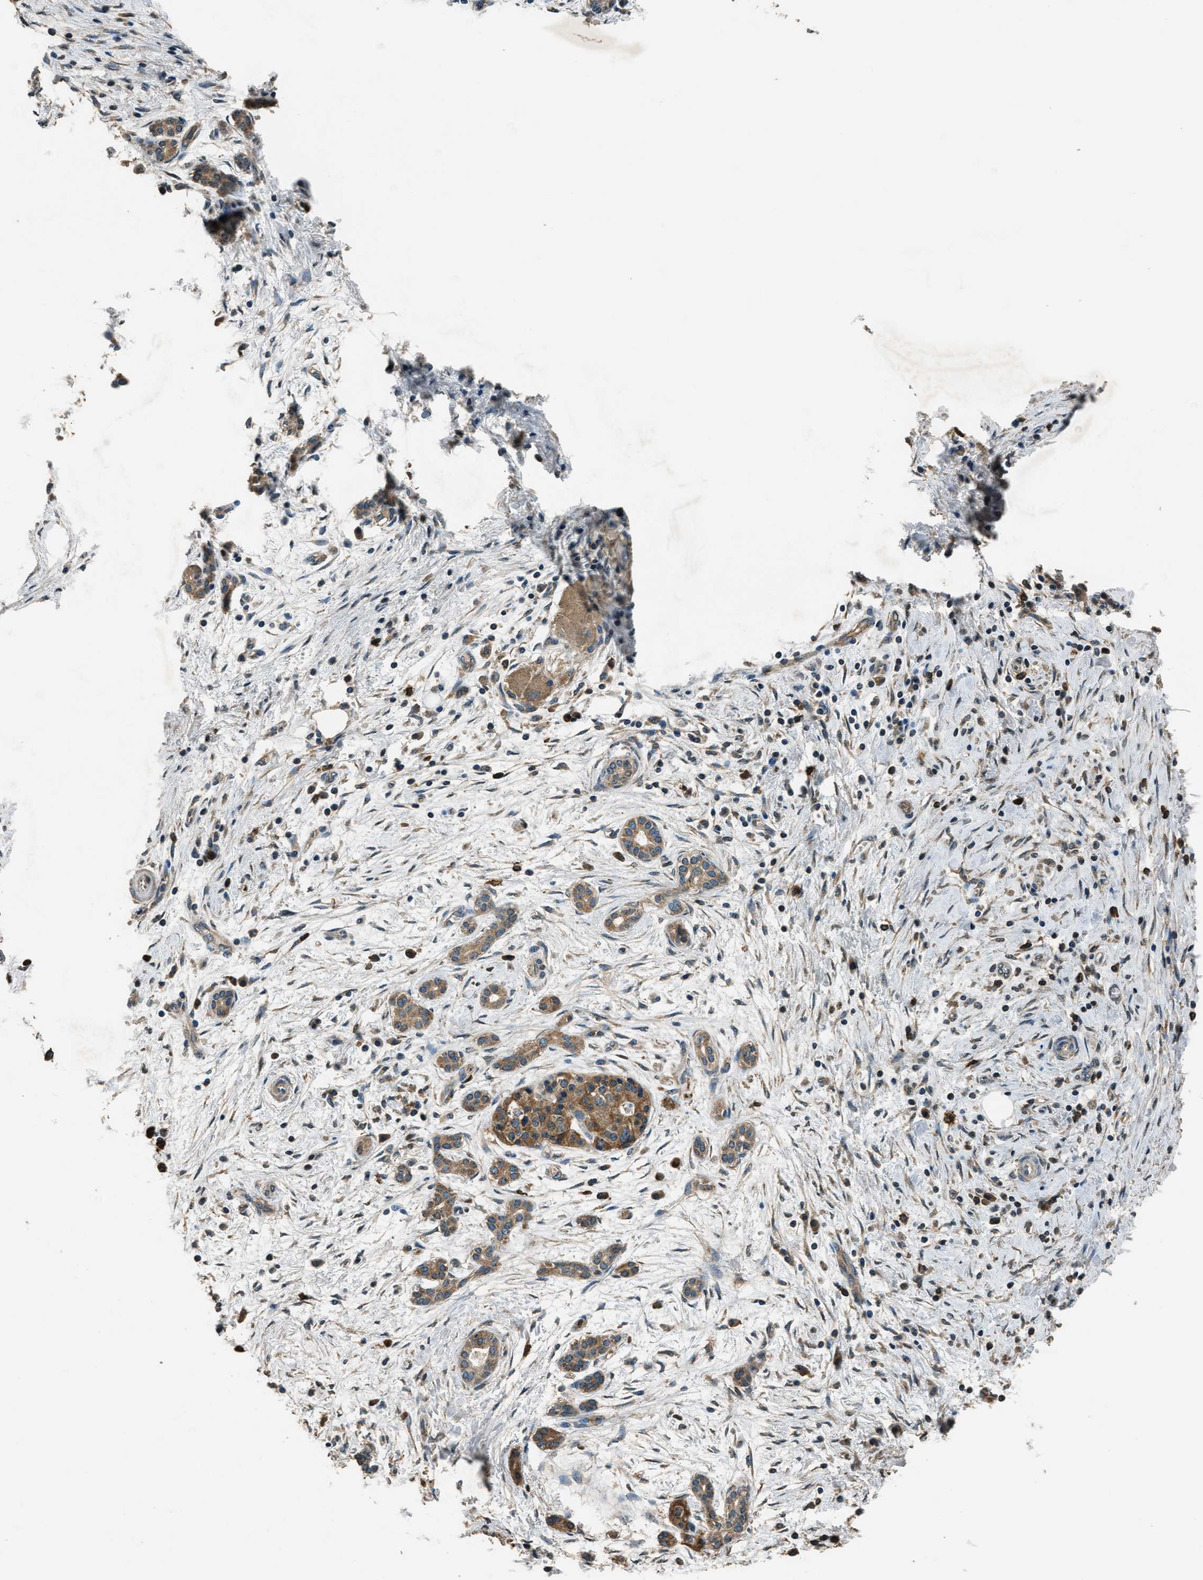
{"staining": {"intensity": "weak", "quantity": "25%-75%", "location": "cytoplasmic/membranous"}, "tissue": "pancreatic cancer", "cell_type": "Tumor cells", "image_type": "cancer", "snomed": [{"axis": "morphology", "description": "Adenocarcinoma, NOS"}, {"axis": "topography", "description": "Pancreas"}], "caption": "Tumor cells demonstrate low levels of weak cytoplasmic/membranous positivity in approximately 25%-75% of cells in human pancreatic cancer. (brown staining indicates protein expression, while blue staining denotes nuclei).", "gene": "SALL3", "patient": {"sex": "female", "age": 70}}